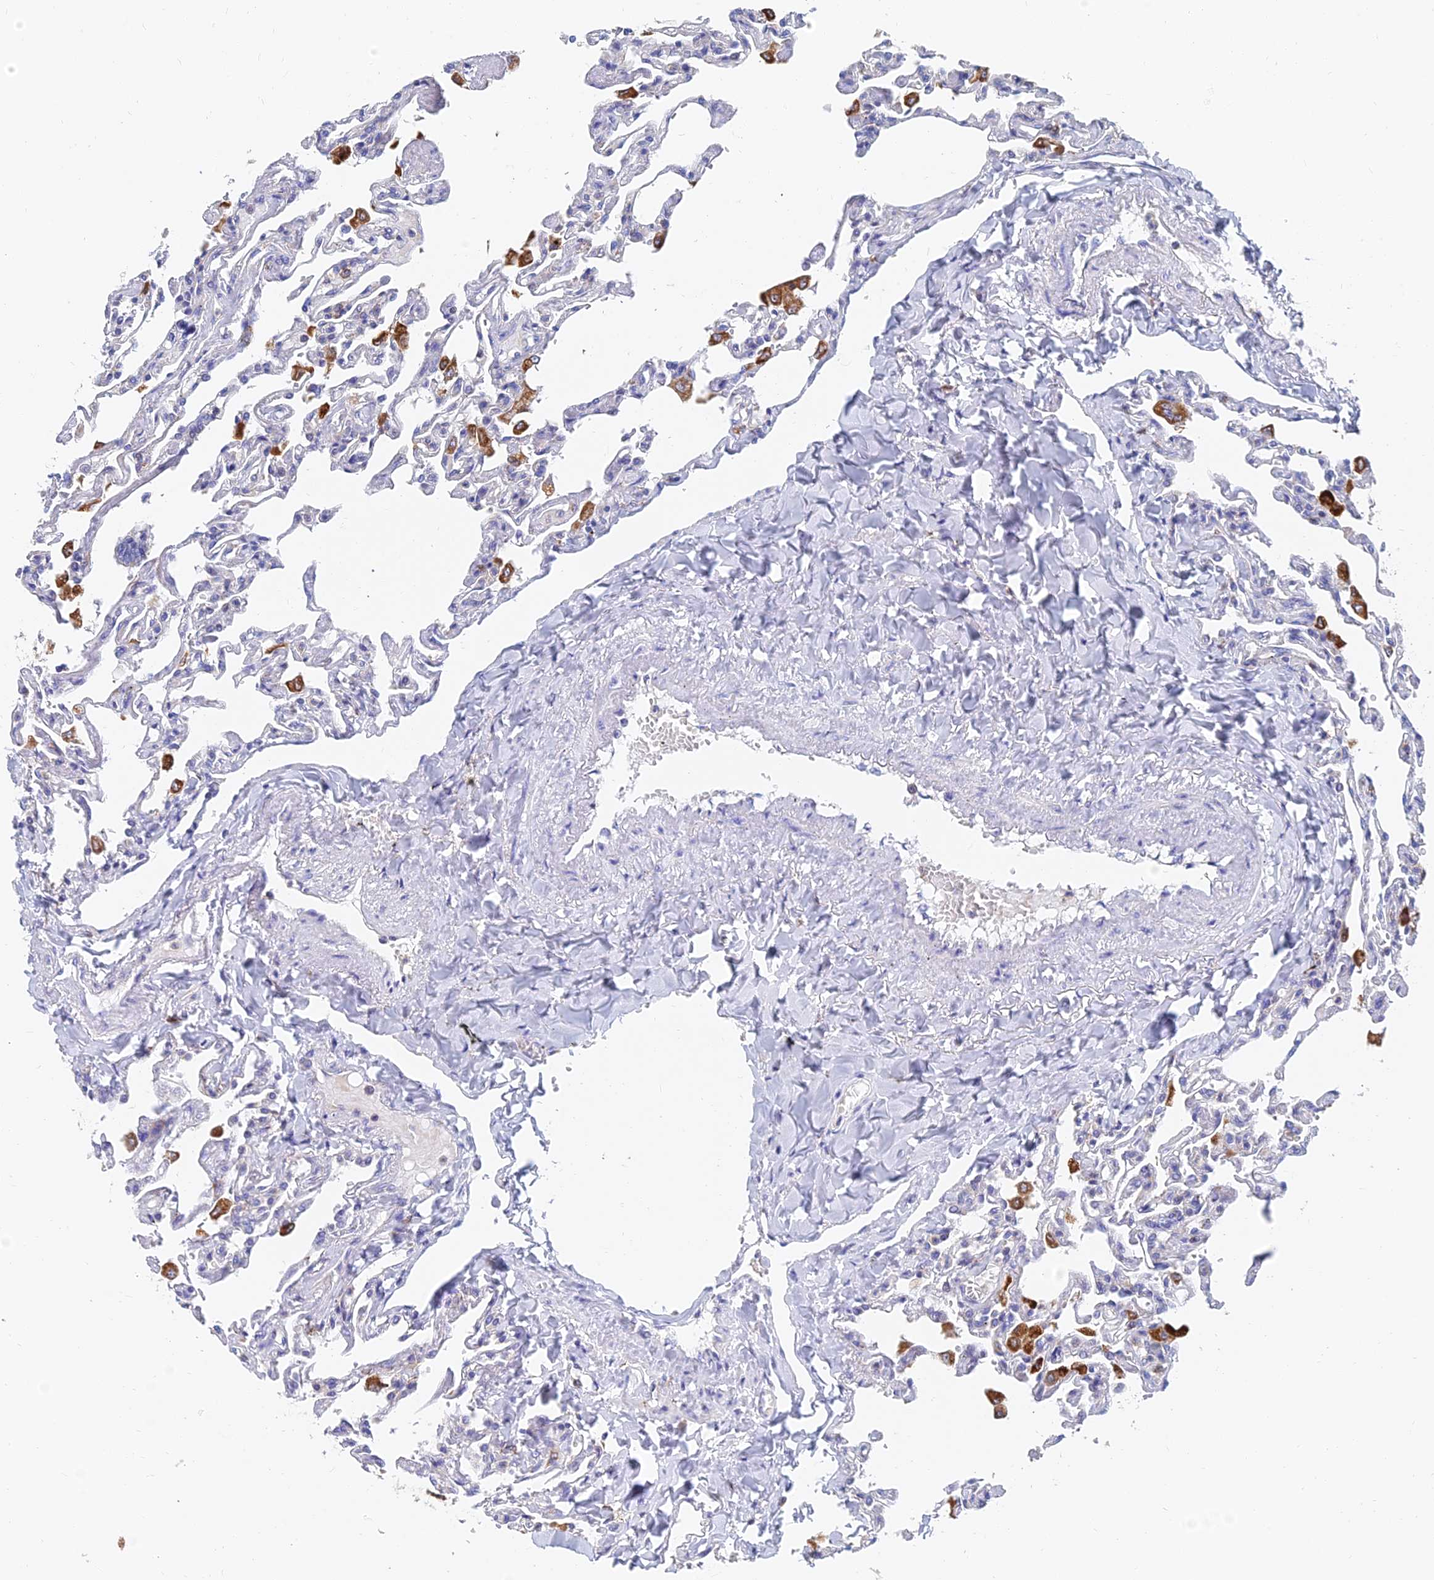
{"staining": {"intensity": "negative", "quantity": "none", "location": "none"}, "tissue": "lung", "cell_type": "Alveolar cells", "image_type": "normal", "snomed": [{"axis": "morphology", "description": "Normal tissue, NOS"}, {"axis": "topography", "description": "Lung"}], "caption": "This histopathology image is of unremarkable lung stained with immunohistochemistry to label a protein in brown with the nuclei are counter-stained blue. There is no expression in alveolar cells.", "gene": "SPNS1", "patient": {"sex": "male", "age": 21}}